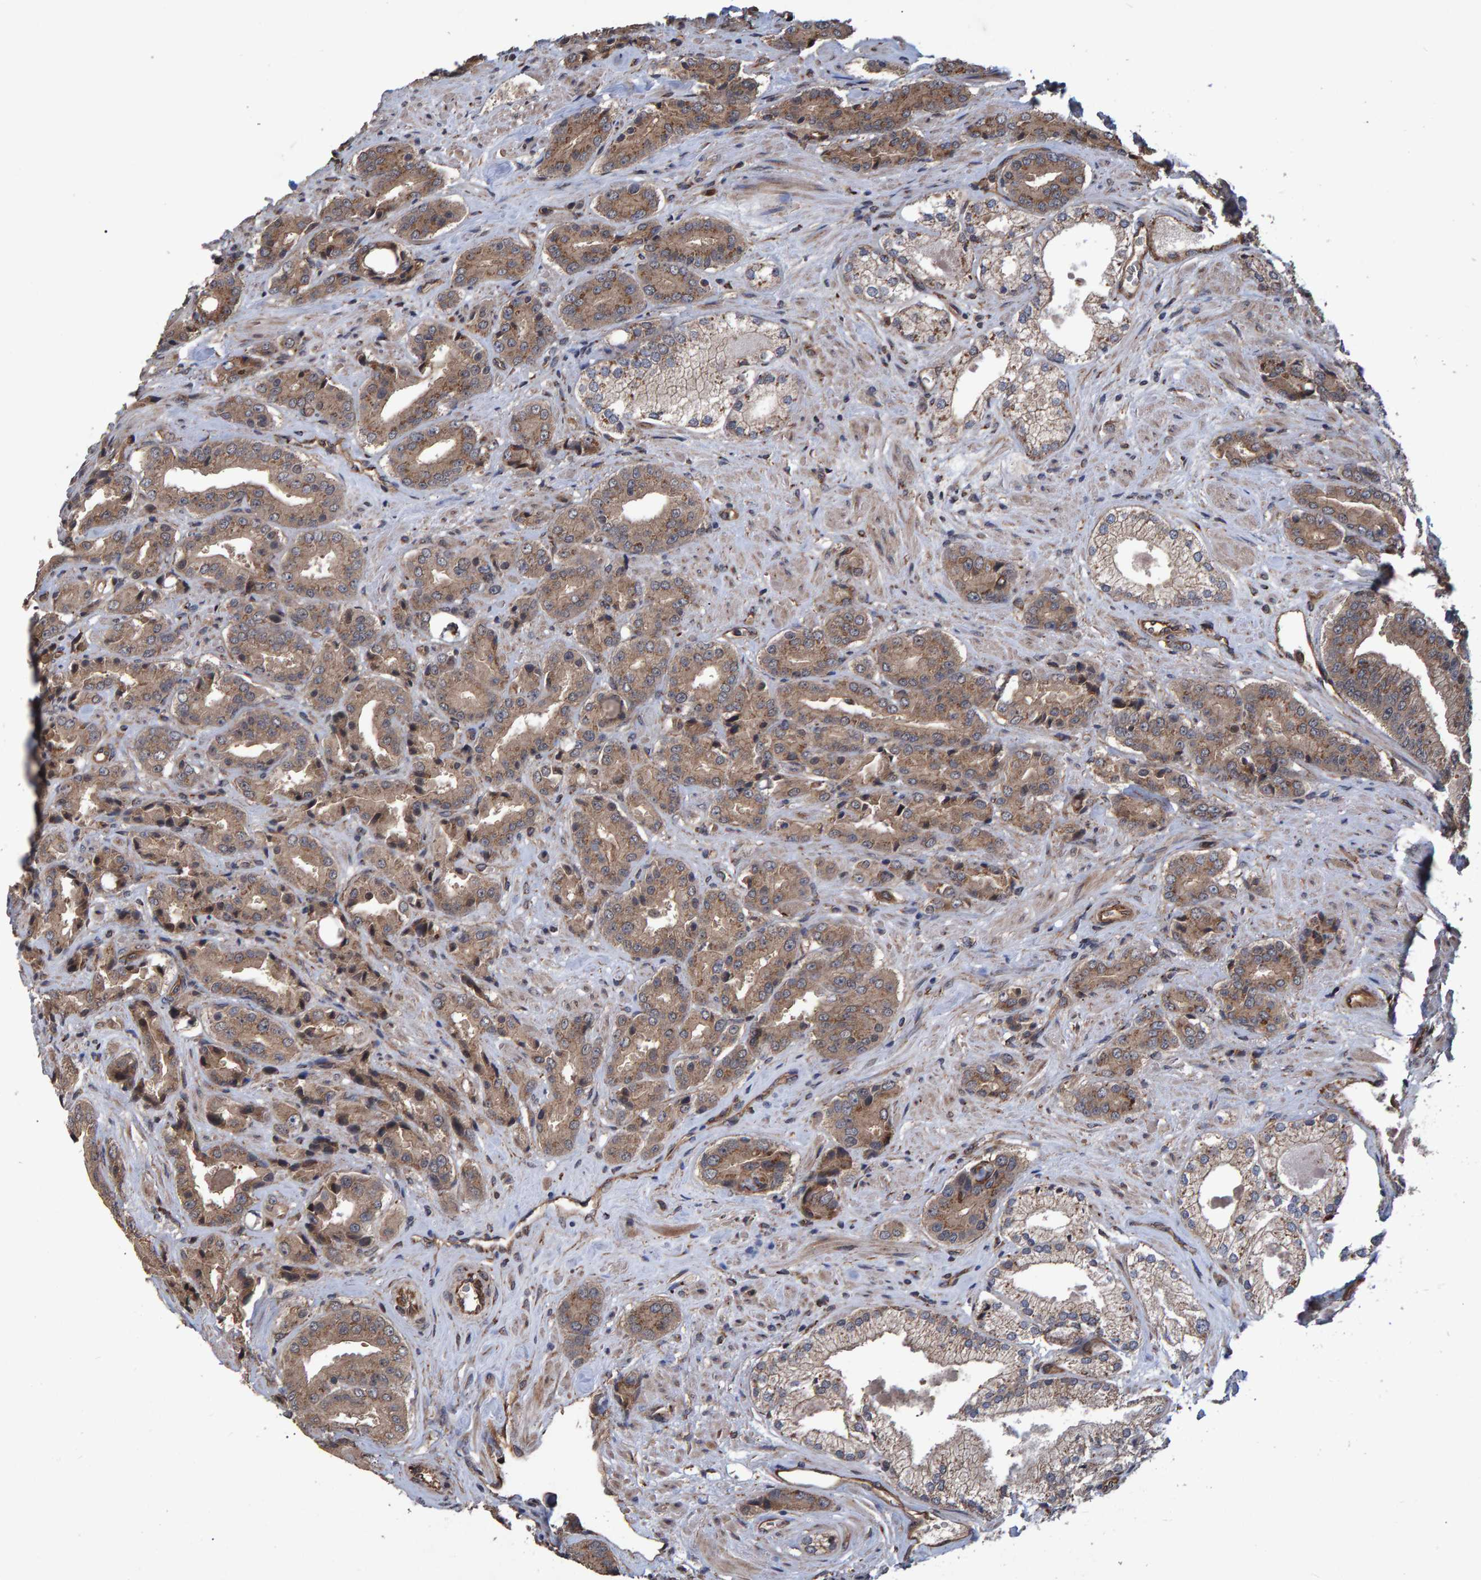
{"staining": {"intensity": "moderate", "quantity": ">75%", "location": "cytoplasmic/membranous"}, "tissue": "prostate cancer", "cell_type": "Tumor cells", "image_type": "cancer", "snomed": [{"axis": "morphology", "description": "Adenocarcinoma, High grade"}, {"axis": "topography", "description": "Prostate"}], "caption": "Immunohistochemical staining of human prostate cancer exhibits medium levels of moderate cytoplasmic/membranous expression in about >75% of tumor cells. (DAB (3,3'-diaminobenzidine) = brown stain, brightfield microscopy at high magnification).", "gene": "TRIM68", "patient": {"sex": "male", "age": 71}}